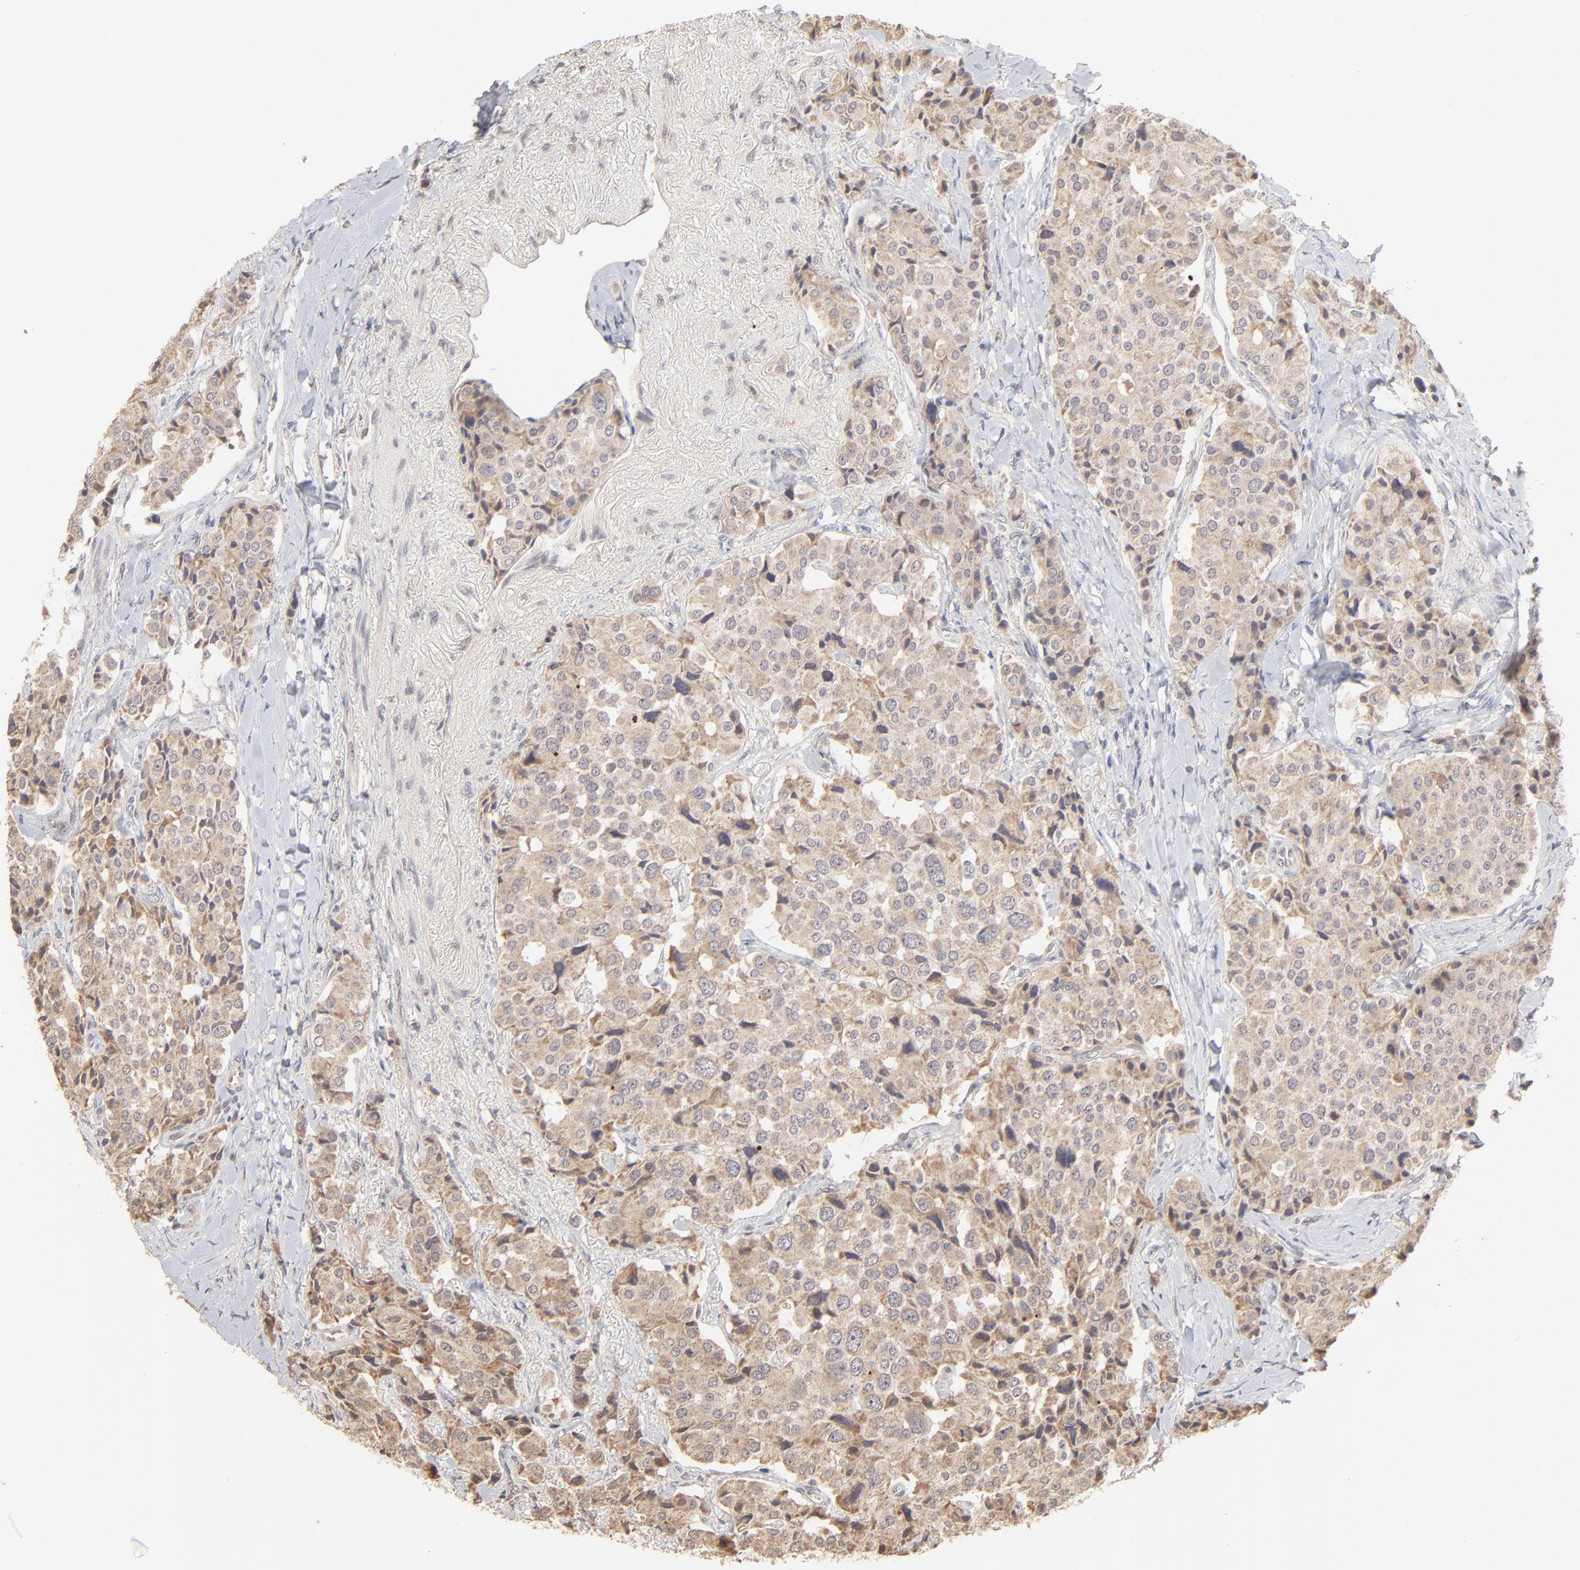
{"staining": {"intensity": "moderate", "quantity": "25%-75%", "location": "cytoplasmic/membranous"}, "tissue": "carcinoid", "cell_type": "Tumor cells", "image_type": "cancer", "snomed": [{"axis": "morphology", "description": "Carcinoid, malignant, NOS"}, {"axis": "topography", "description": "Colon"}], "caption": "High-power microscopy captured an IHC histopathology image of carcinoid, revealing moderate cytoplasmic/membranous expression in about 25%-75% of tumor cells. The staining was performed using DAB to visualize the protein expression in brown, while the nuclei were stained in blue with hematoxylin (Magnification: 20x).", "gene": "MSL2", "patient": {"sex": "female", "age": 61}}